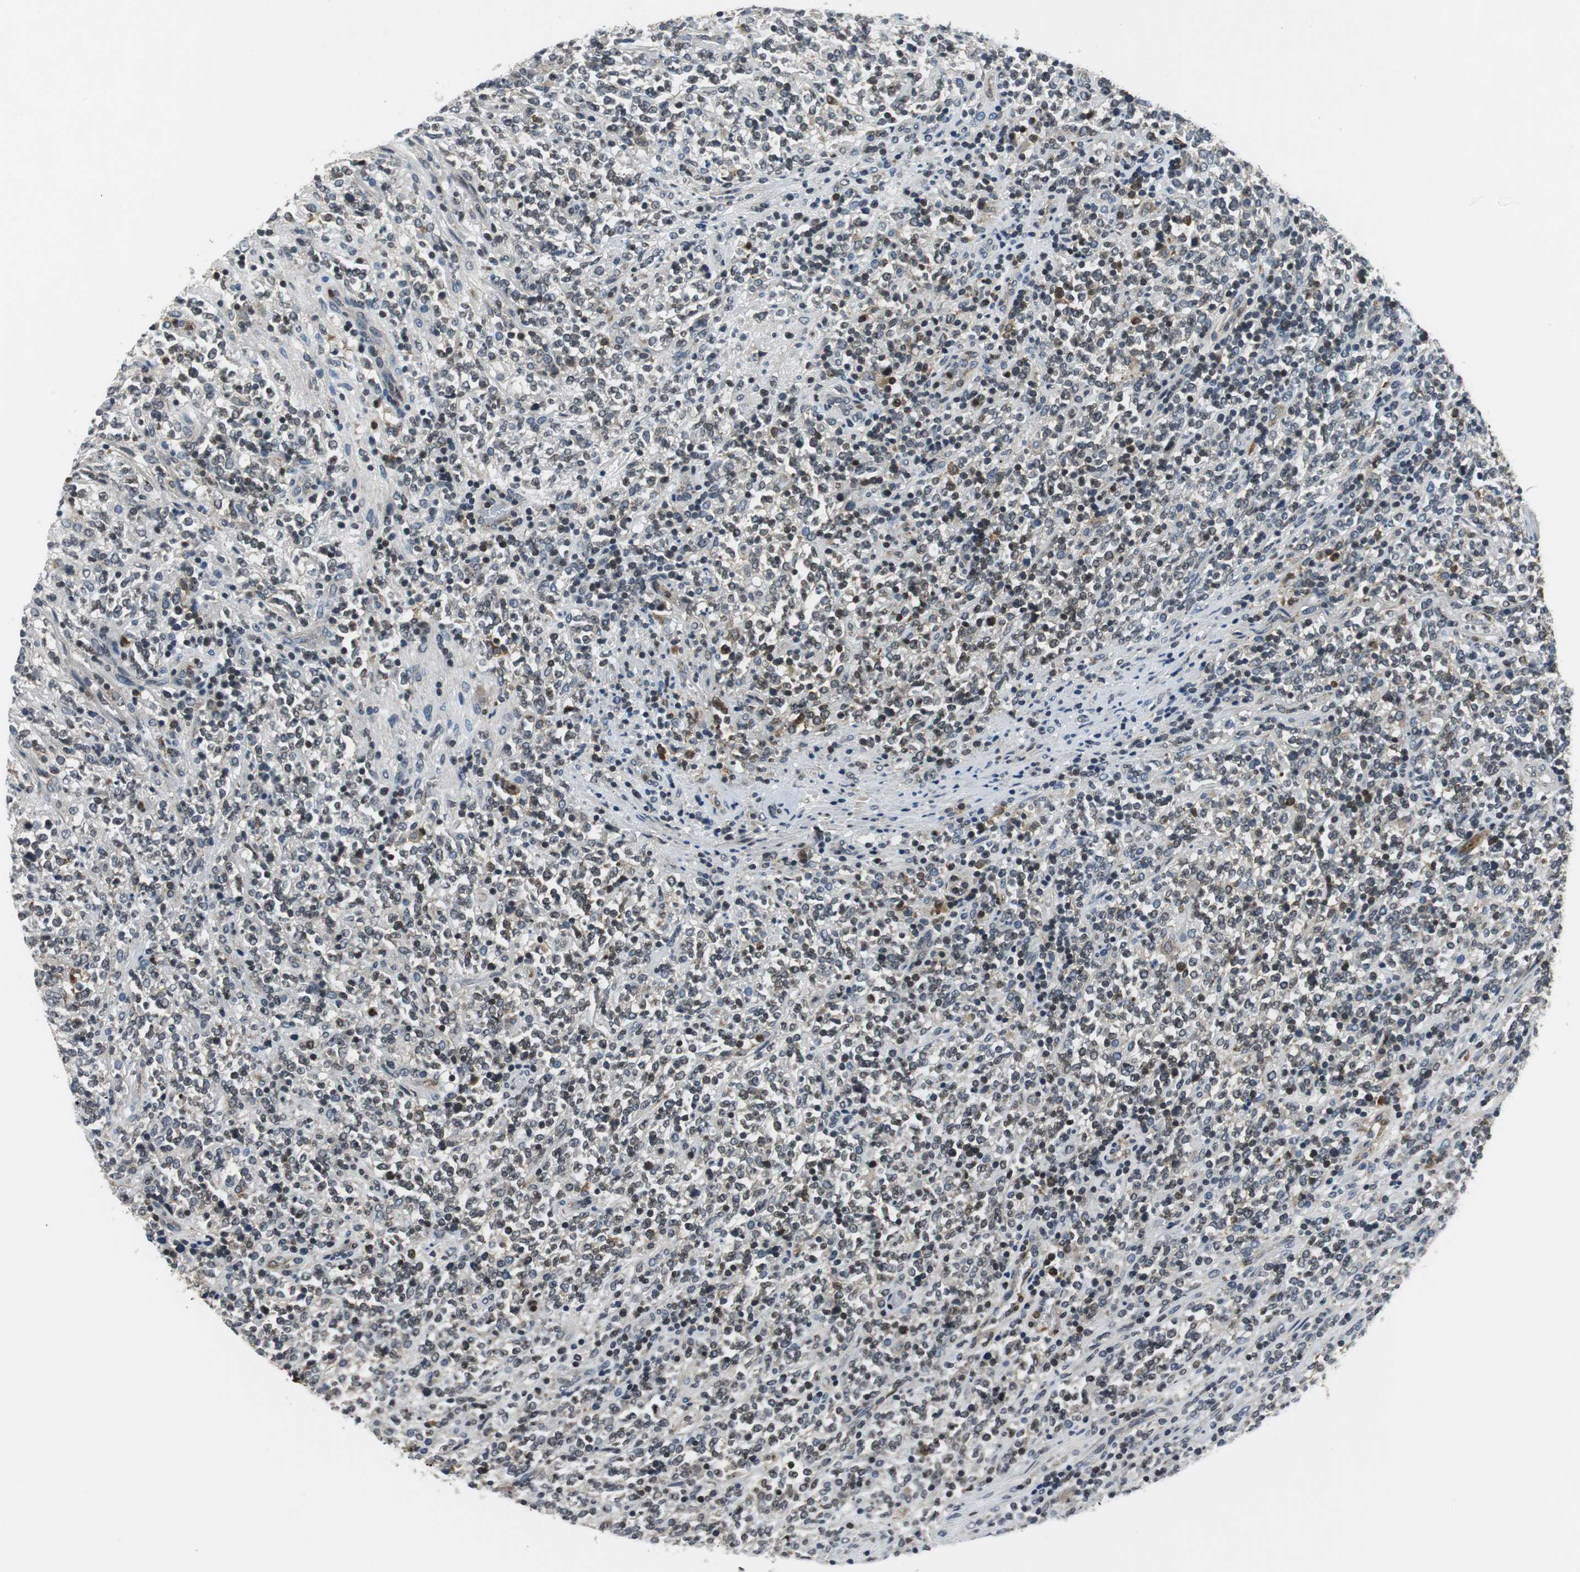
{"staining": {"intensity": "weak", "quantity": "25%-75%", "location": "nuclear"}, "tissue": "lymphoma", "cell_type": "Tumor cells", "image_type": "cancer", "snomed": [{"axis": "morphology", "description": "Malignant lymphoma, non-Hodgkin's type, High grade"}, {"axis": "topography", "description": "Soft tissue"}], "caption": "Malignant lymphoma, non-Hodgkin's type (high-grade) was stained to show a protein in brown. There is low levels of weak nuclear positivity in approximately 25%-75% of tumor cells. Nuclei are stained in blue.", "gene": "ORM1", "patient": {"sex": "male", "age": 18}}